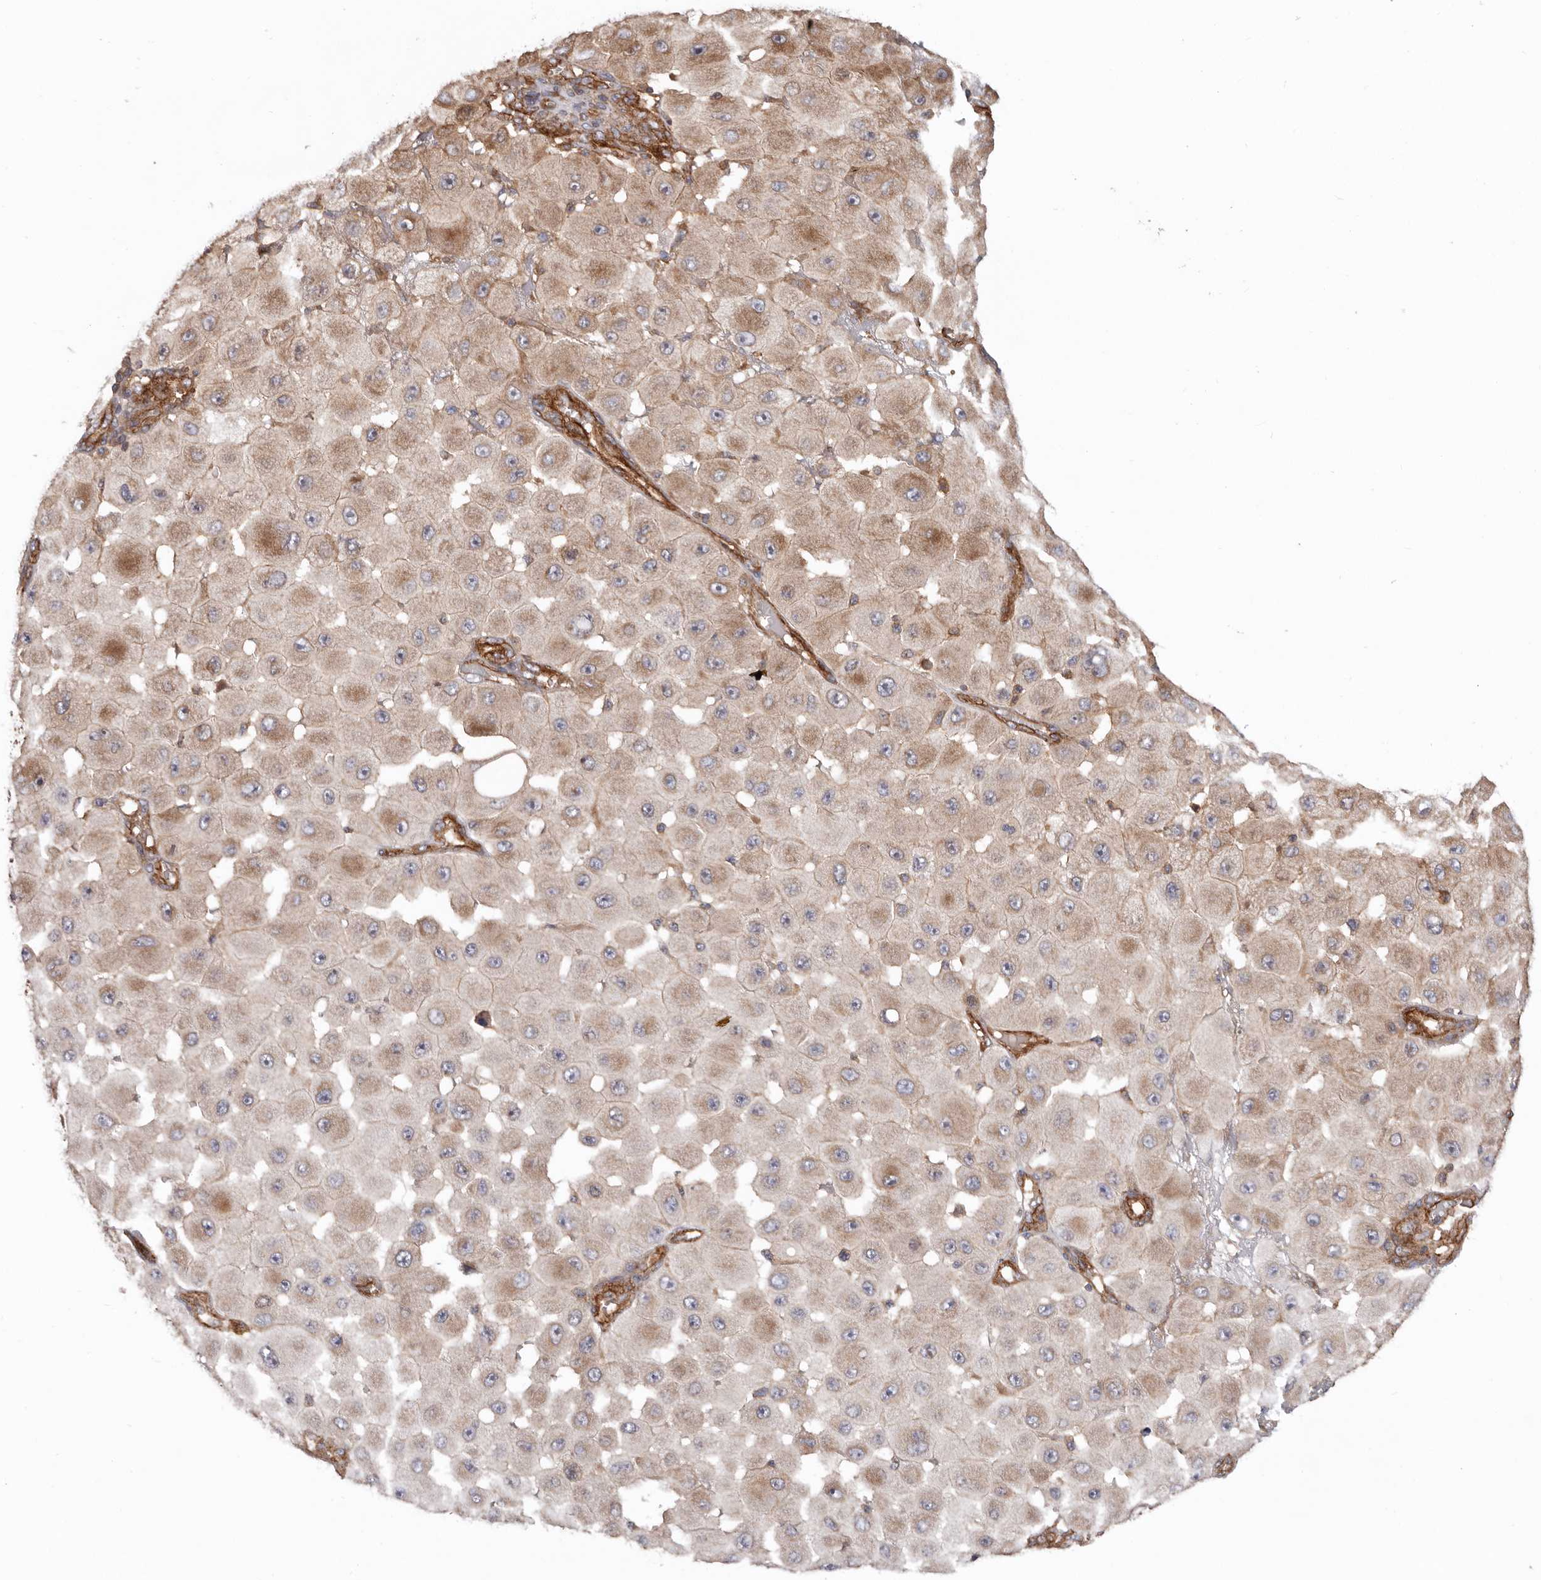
{"staining": {"intensity": "weak", "quantity": ">75%", "location": "cytoplasmic/membranous"}, "tissue": "melanoma", "cell_type": "Tumor cells", "image_type": "cancer", "snomed": [{"axis": "morphology", "description": "Malignant melanoma, NOS"}, {"axis": "topography", "description": "Skin"}], "caption": "Protein analysis of melanoma tissue shows weak cytoplasmic/membranous expression in approximately >75% of tumor cells.", "gene": "TMC7", "patient": {"sex": "female", "age": 81}}